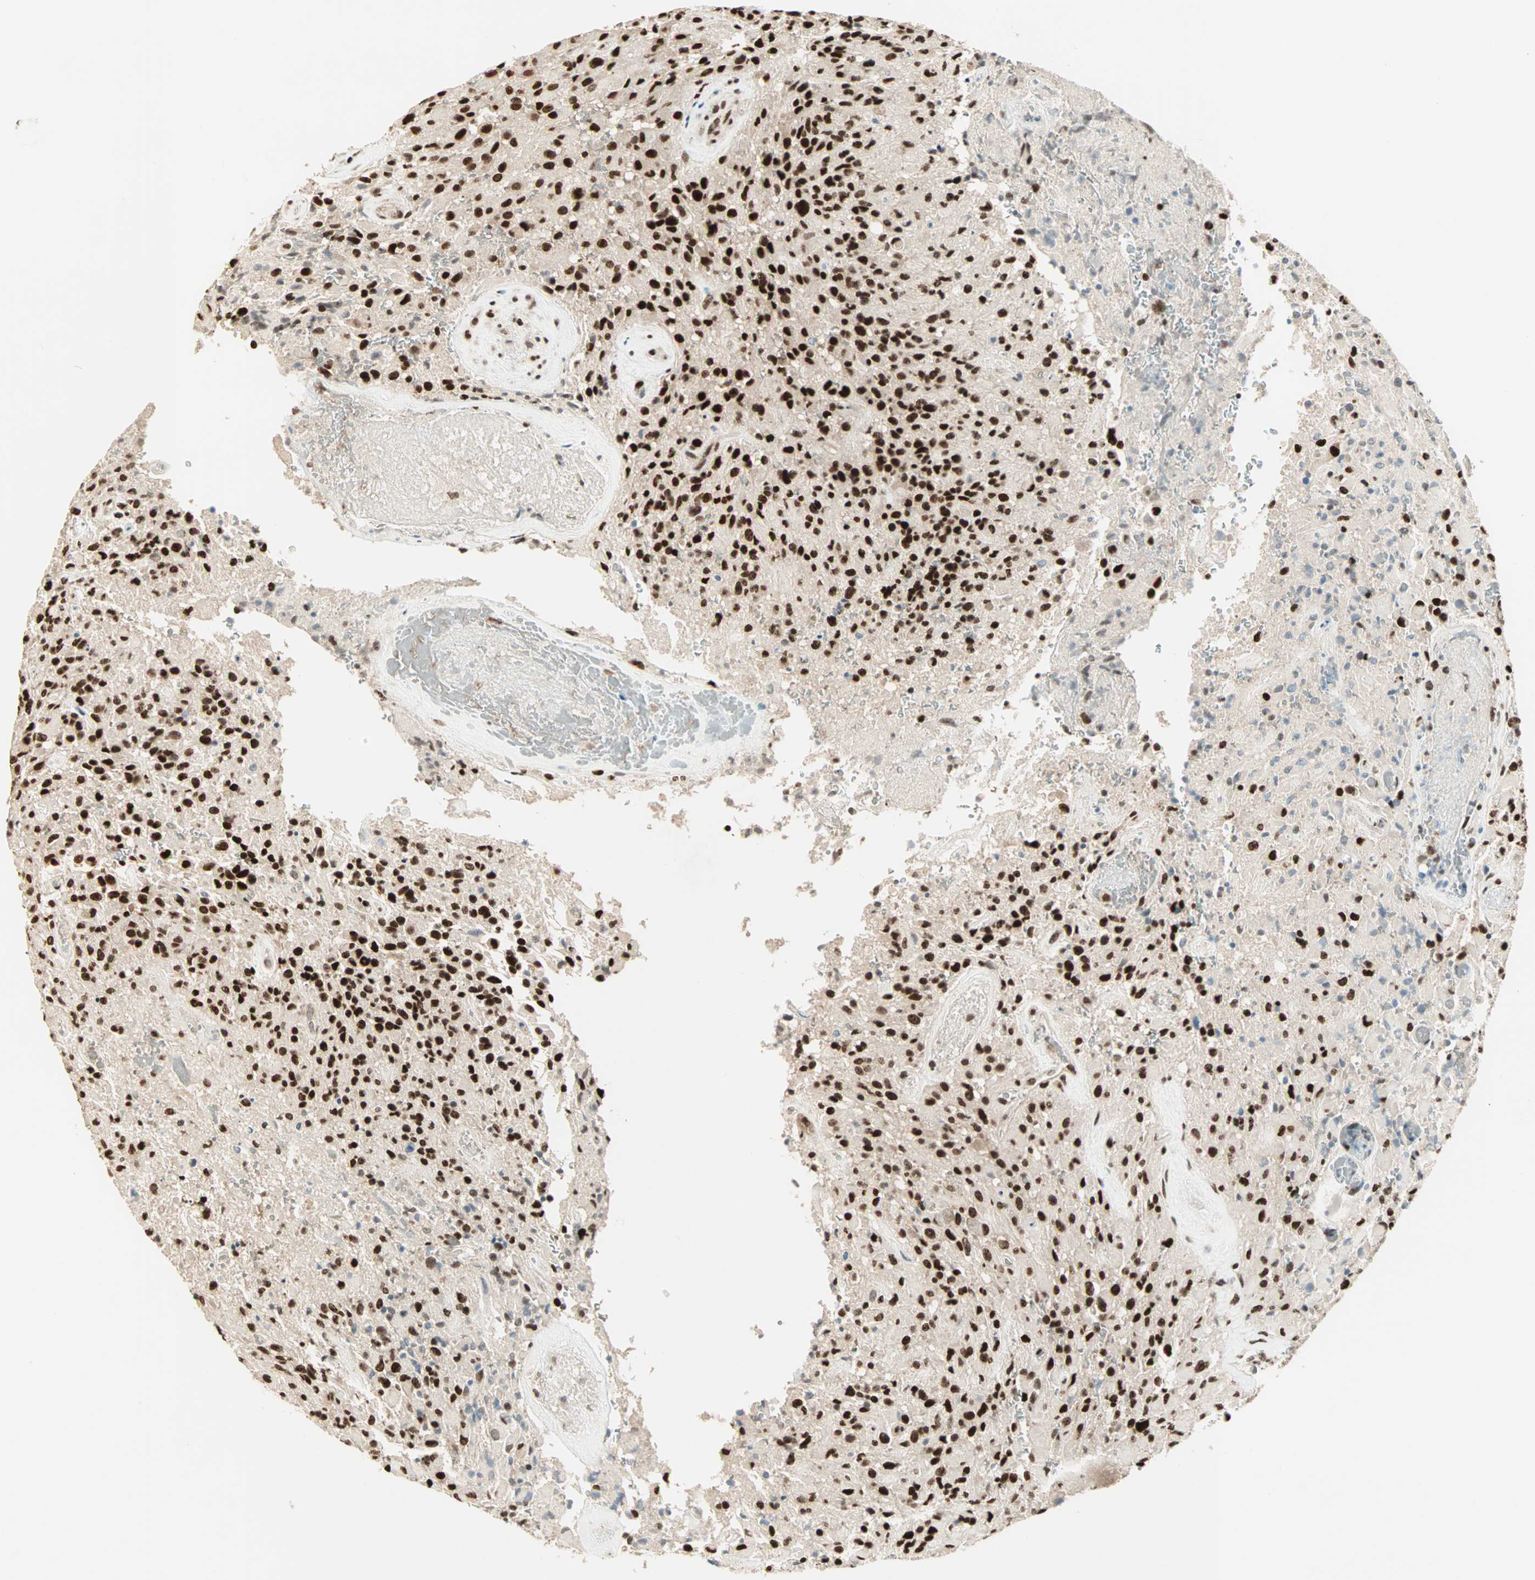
{"staining": {"intensity": "strong", "quantity": ">75%", "location": "nuclear"}, "tissue": "glioma", "cell_type": "Tumor cells", "image_type": "cancer", "snomed": [{"axis": "morphology", "description": "Glioma, malignant, High grade"}, {"axis": "topography", "description": "Brain"}], "caption": "Malignant glioma (high-grade) stained for a protein (brown) reveals strong nuclear positive expression in approximately >75% of tumor cells.", "gene": "MDC1", "patient": {"sex": "male", "age": 71}}